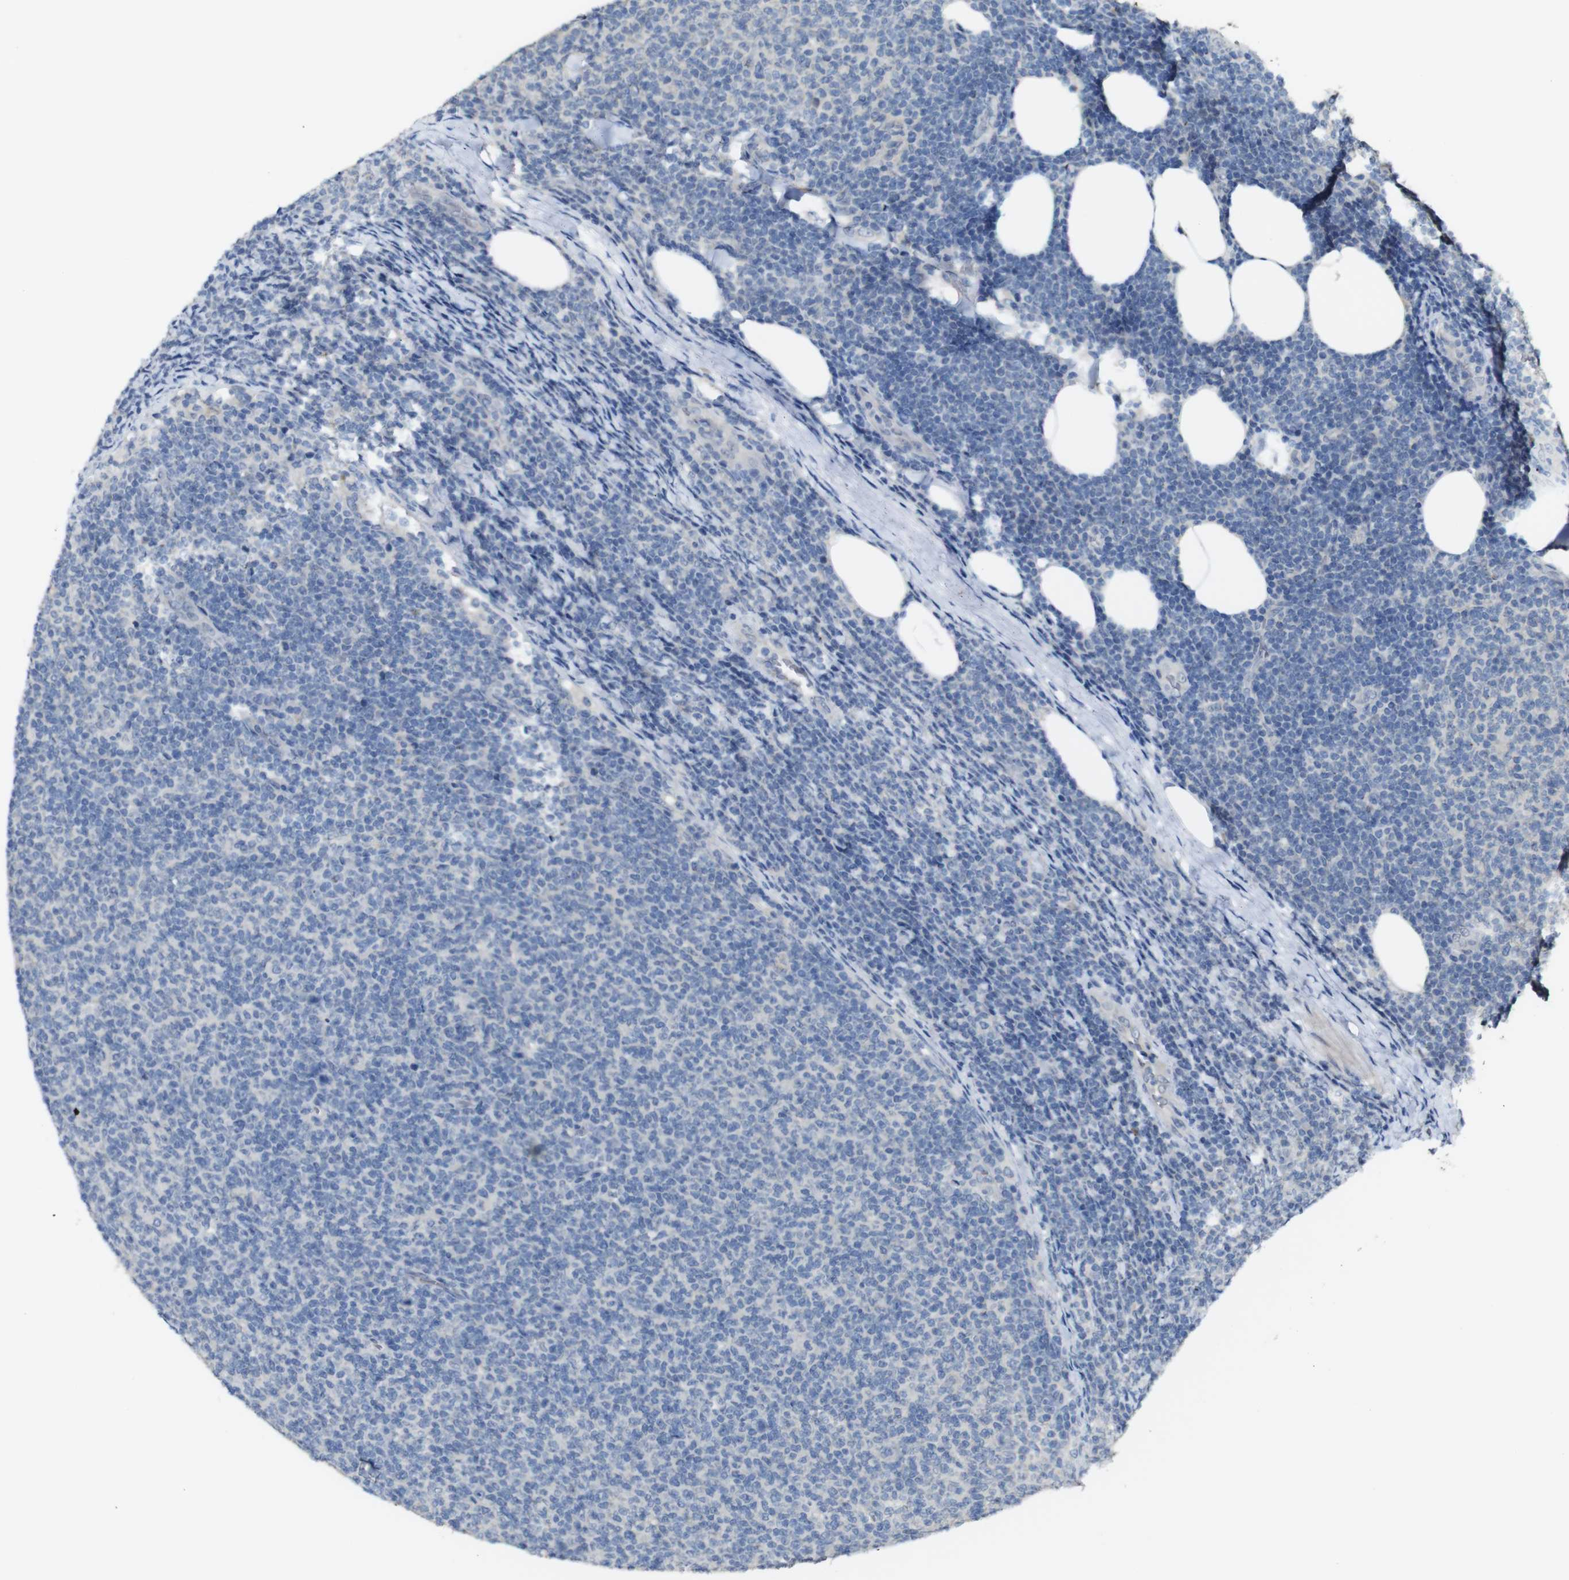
{"staining": {"intensity": "negative", "quantity": "none", "location": "none"}, "tissue": "lymphoma", "cell_type": "Tumor cells", "image_type": "cancer", "snomed": [{"axis": "morphology", "description": "Malignant lymphoma, non-Hodgkin's type, Low grade"}, {"axis": "topography", "description": "Lymph node"}], "caption": "Immunohistochemistry micrograph of neoplastic tissue: low-grade malignant lymphoma, non-Hodgkin's type stained with DAB (3,3'-diaminobenzidine) shows no significant protein positivity in tumor cells.", "gene": "CDC34", "patient": {"sex": "male", "age": 66}}